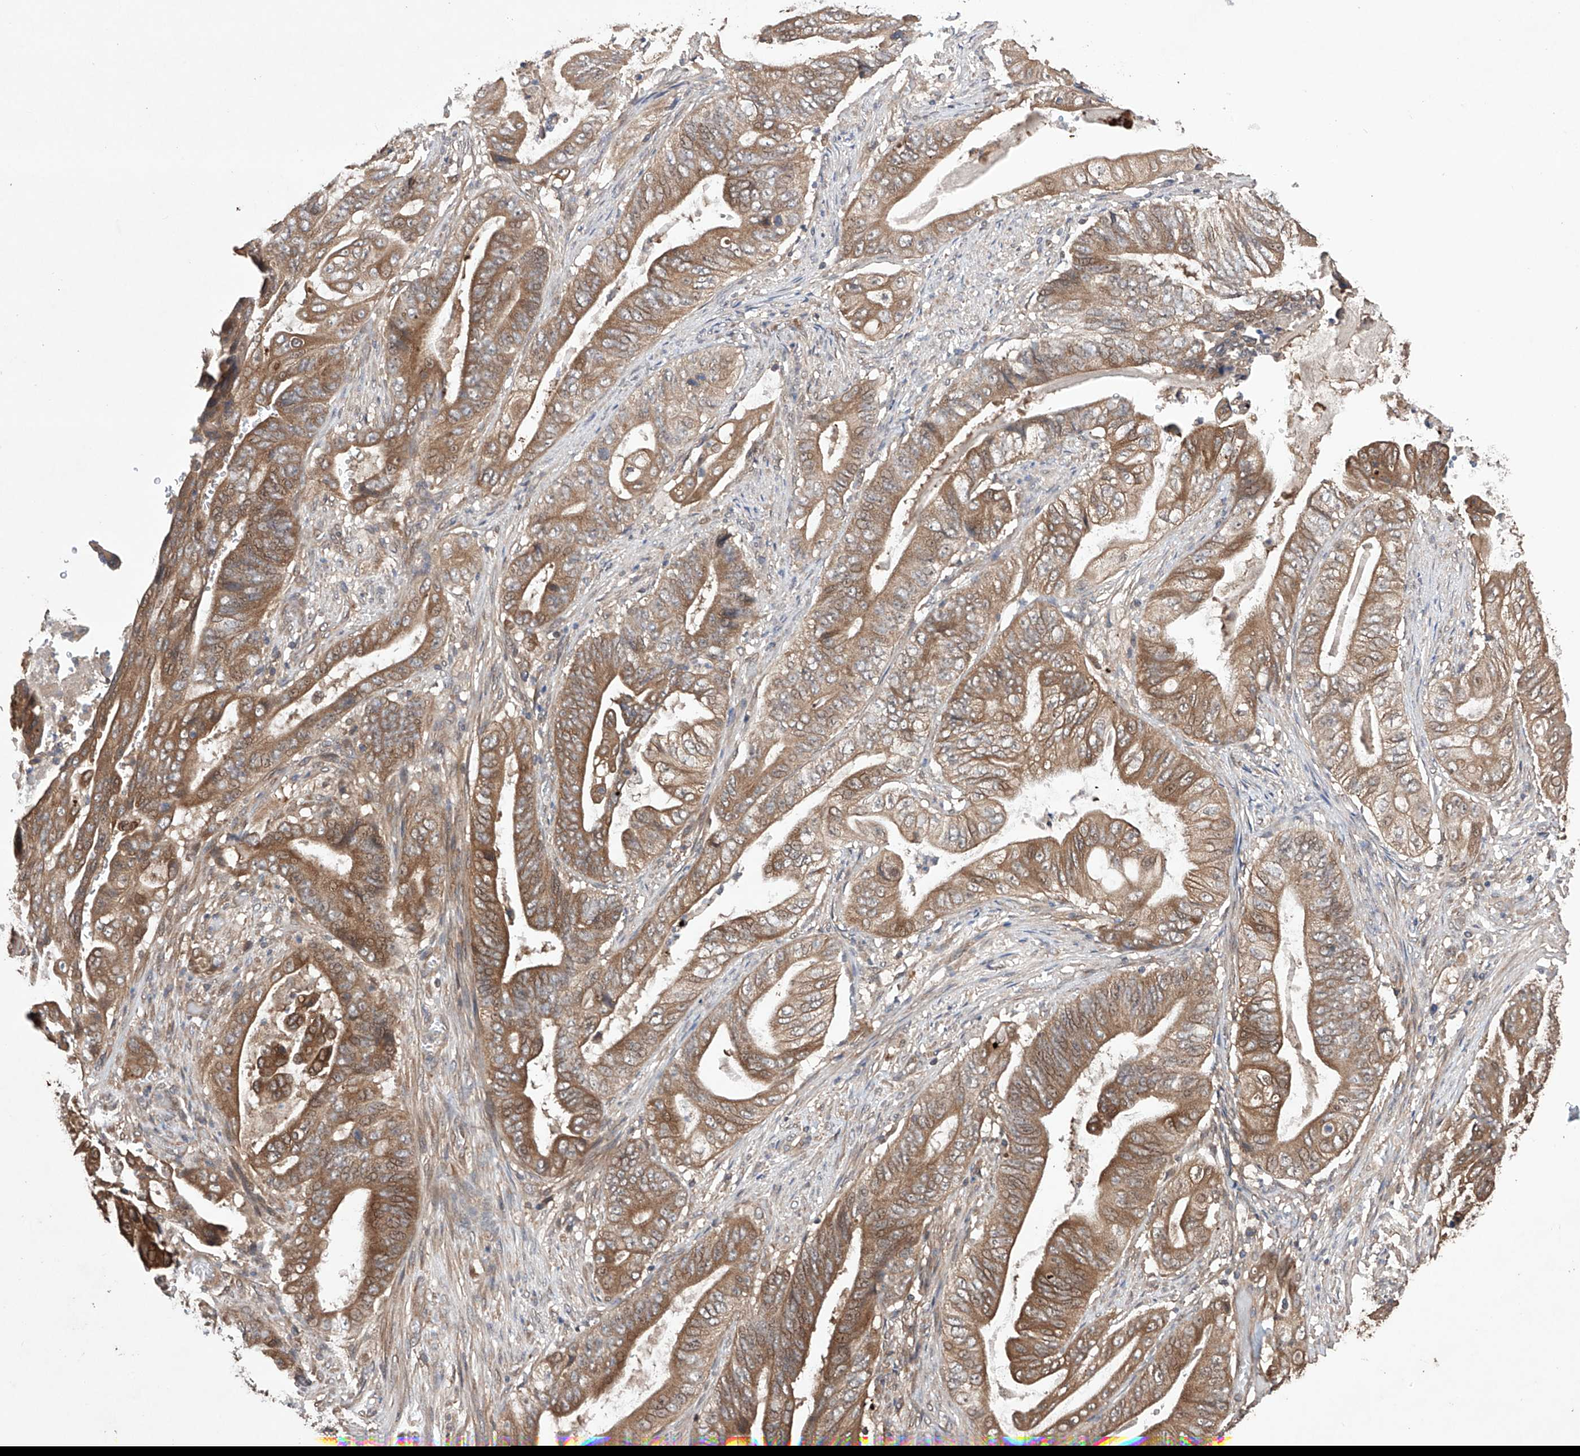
{"staining": {"intensity": "moderate", "quantity": ">75%", "location": "cytoplasmic/membranous"}, "tissue": "stomach cancer", "cell_type": "Tumor cells", "image_type": "cancer", "snomed": [{"axis": "morphology", "description": "Adenocarcinoma, NOS"}, {"axis": "topography", "description": "Stomach"}], "caption": "DAB (3,3'-diaminobenzidine) immunohistochemical staining of human adenocarcinoma (stomach) displays moderate cytoplasmic/membranous protein staining in approximately >75% of tumor cells.", "gene": "LURAP1", "patient": {"sex": "female", "age": 73}}